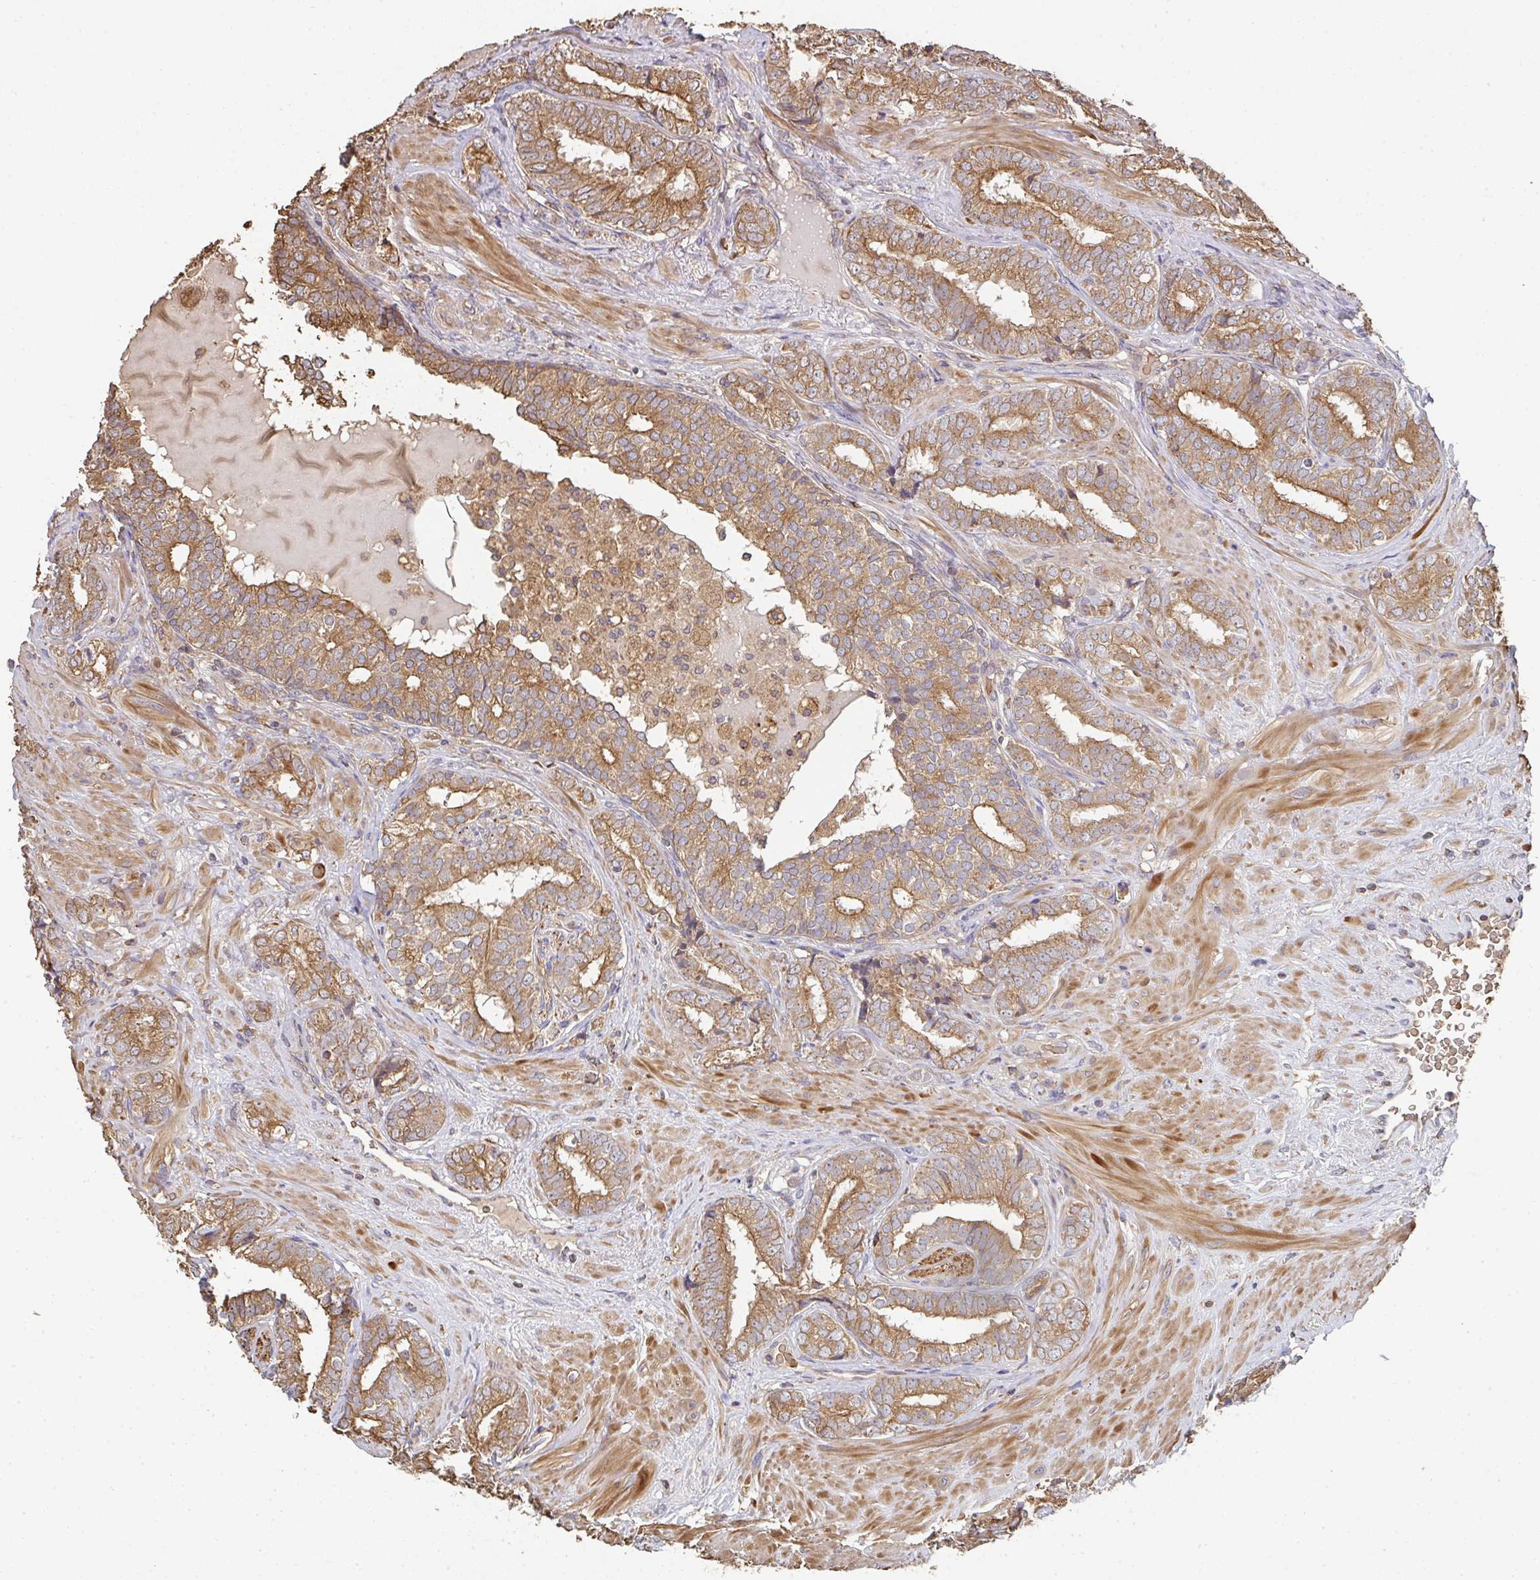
{"staining": {"intensity": "moderate", "quantity": ">75%", "location": "cytoplasmic/membranous"}, "tissue": "prostate cancer", "cell_type": "Tumor cells", "image_type": "cancer", "snomed": [{"axis": "morphology", "description": "Adenocarcinoma, High grade"}, {"axis": "topography", "description": "Prostate"}], "caption": "Immunohistochemistry (IHC) (DAB (3,3'-diaminobenzidine)) staining of prostate cancer demonstrates moderate cytoplasmic/membranous protein expression in about >75% of tumor cells.", "gene": "POLG", "patient": {"sex": "male", "age": 72}}